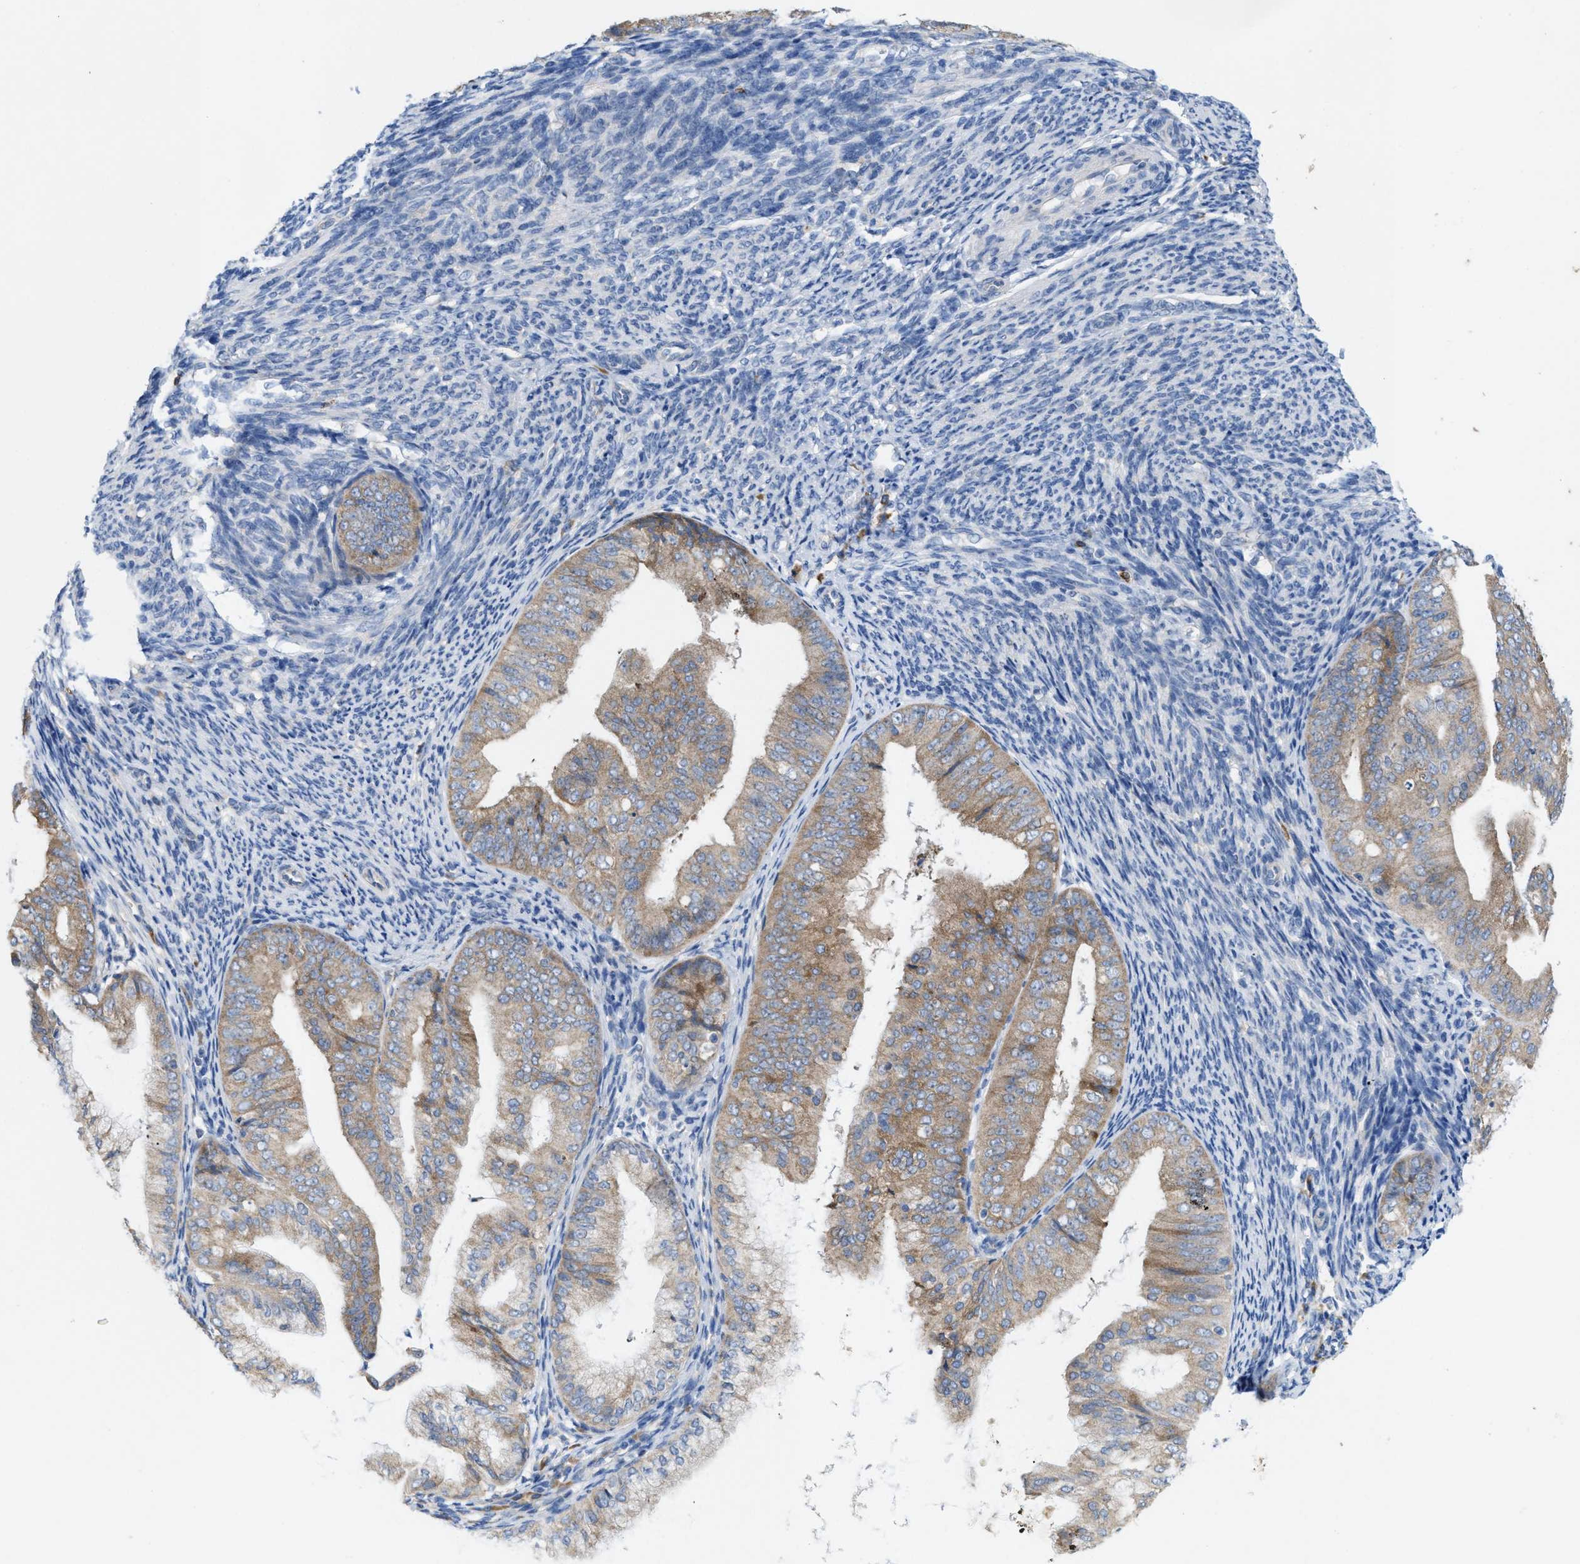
{"staining": {"intensity": "weak", "quantity": ">75%", "location": "cytoplasmic/membranous"}, "tissue": "endometrial cancer", "cell_type": "Tumor cells", "image_type": "cancer", "snomed": [{"axis": "morphology", "description": "Adenocarcinoma, NOS"}, {"axis": "topography", "description": "Endometrium"}], "caption": "IHC image of neoplastic tissue: human endometrial adenocarcinoma stained using IHC displays low levels of weak protein expression localized specifically in the cytoplasmic/membranous of tumor cells, appearing as a cytoplasmic/membranous brown color.", "gene": "DYNC2I1", "patient": {"sex": "female", "age": 63}}